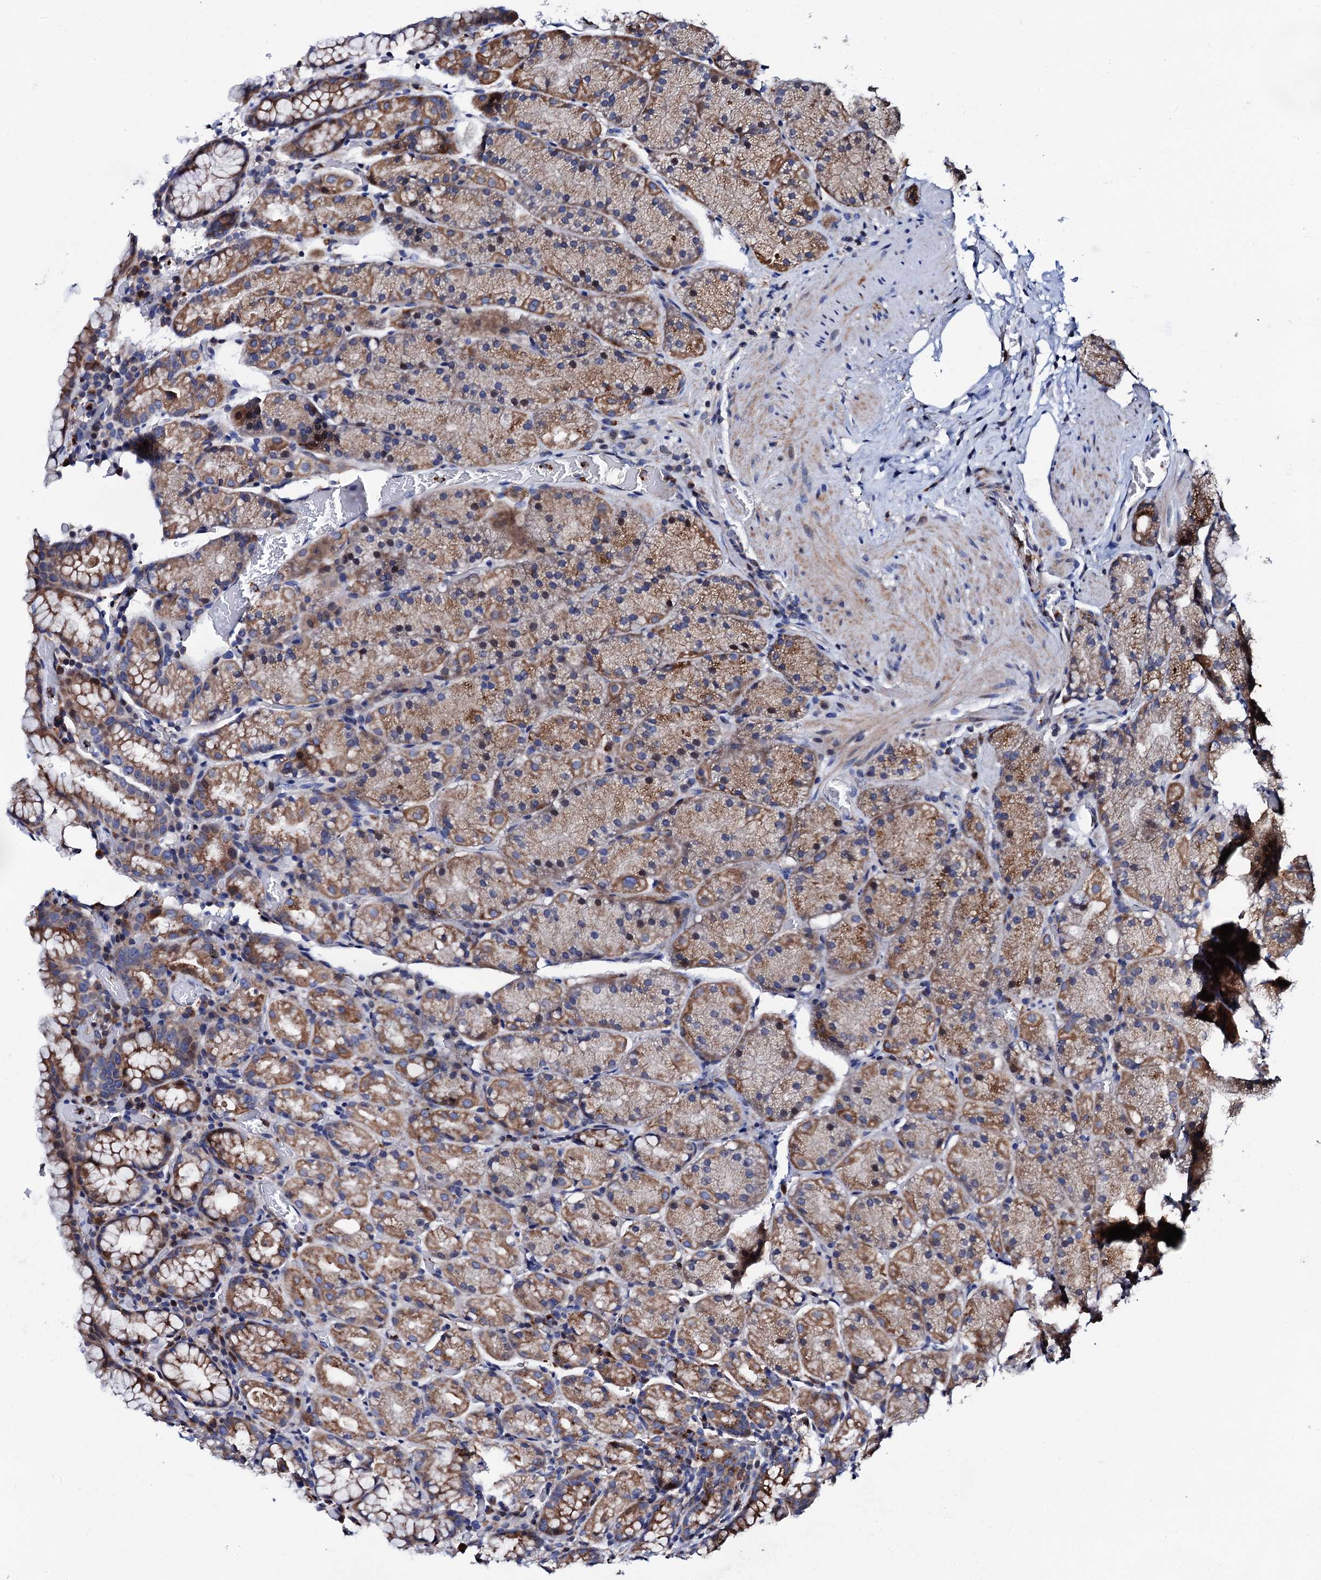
{"staining": {"intensity": "moderate", "quantity": ">75%", "location": "cytoplasmic/membranous"}, "tissue": "stomach", "cell_type": "Glandular cells", "image_type": "normal", "snomed": [{"axis": "morphology", "description": "Normal tissue, NOS"}, {"axis": "topography", "description": "Stomach, upper"}, {"axis": "topography", "description": "Stomach, lower"}], "caption": "Brown immunohistochemical staining in normal stomach displays moderate cytoplasmic/membranous positivity in about >75% of glandular cells.", "gene": "TCIRG1", "patient": {"sex": "male", "age": 80}}